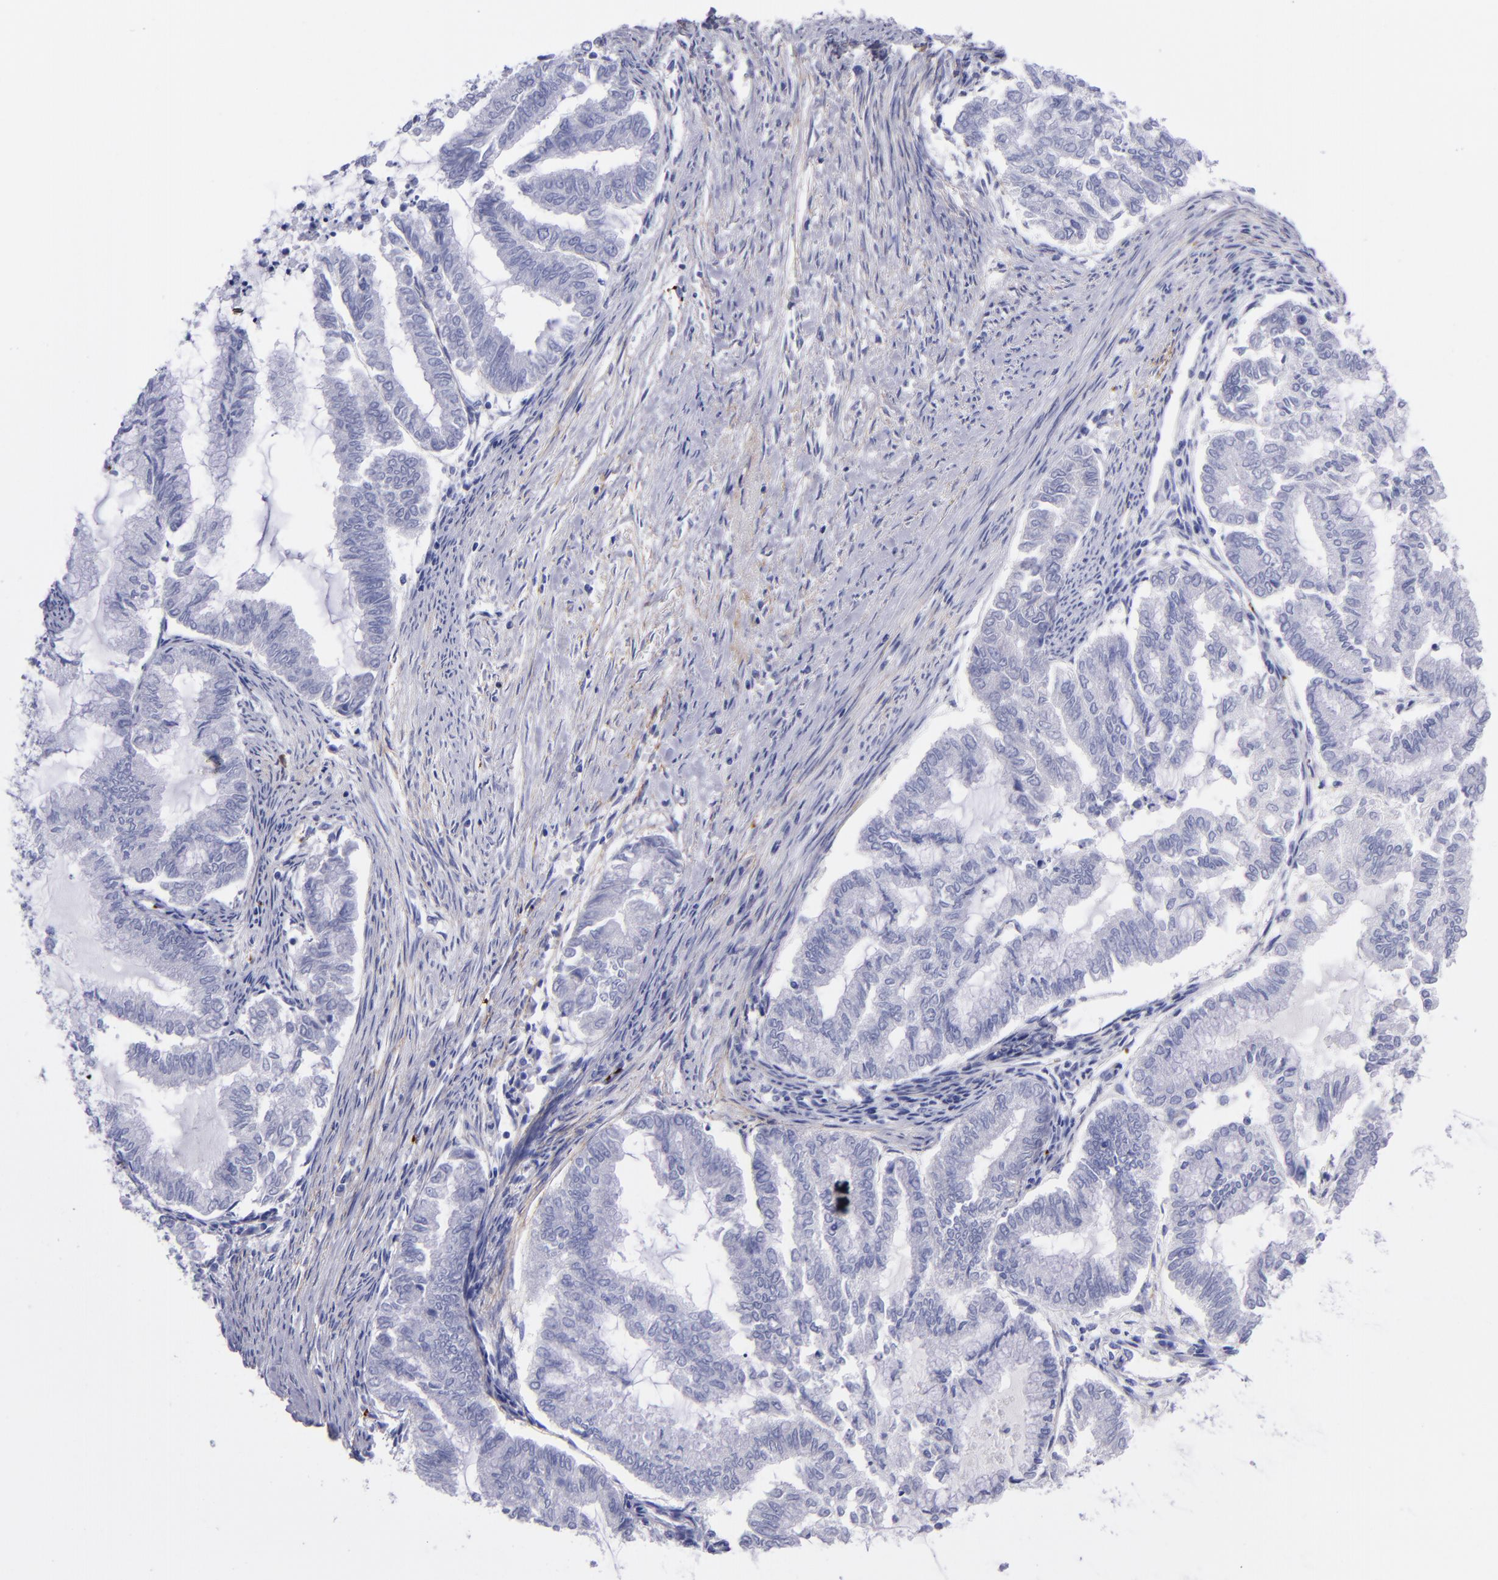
{"staining": {"intensity": "negative", "quantity": "none", "location": "none"}, "tissue": "endometrial cancer", "cell_type": "Tumor cells", "image_type": "cancer", "snomed": [{"axis": "morphology", "description": "Adenocarcinoma, NOS"}, {"axis": "topography", "description": "Endometrium"}], "caption": "Immunohistochemistry (IHC) photomicrograph of neoplastic tissue: human endometrial cancer (adenocarcinoma) stained with DAB demonstrates no significant protein staining in tumor cells.", "gene": "EFCAB13", "patient": {"sex": "female", "age": 79}}